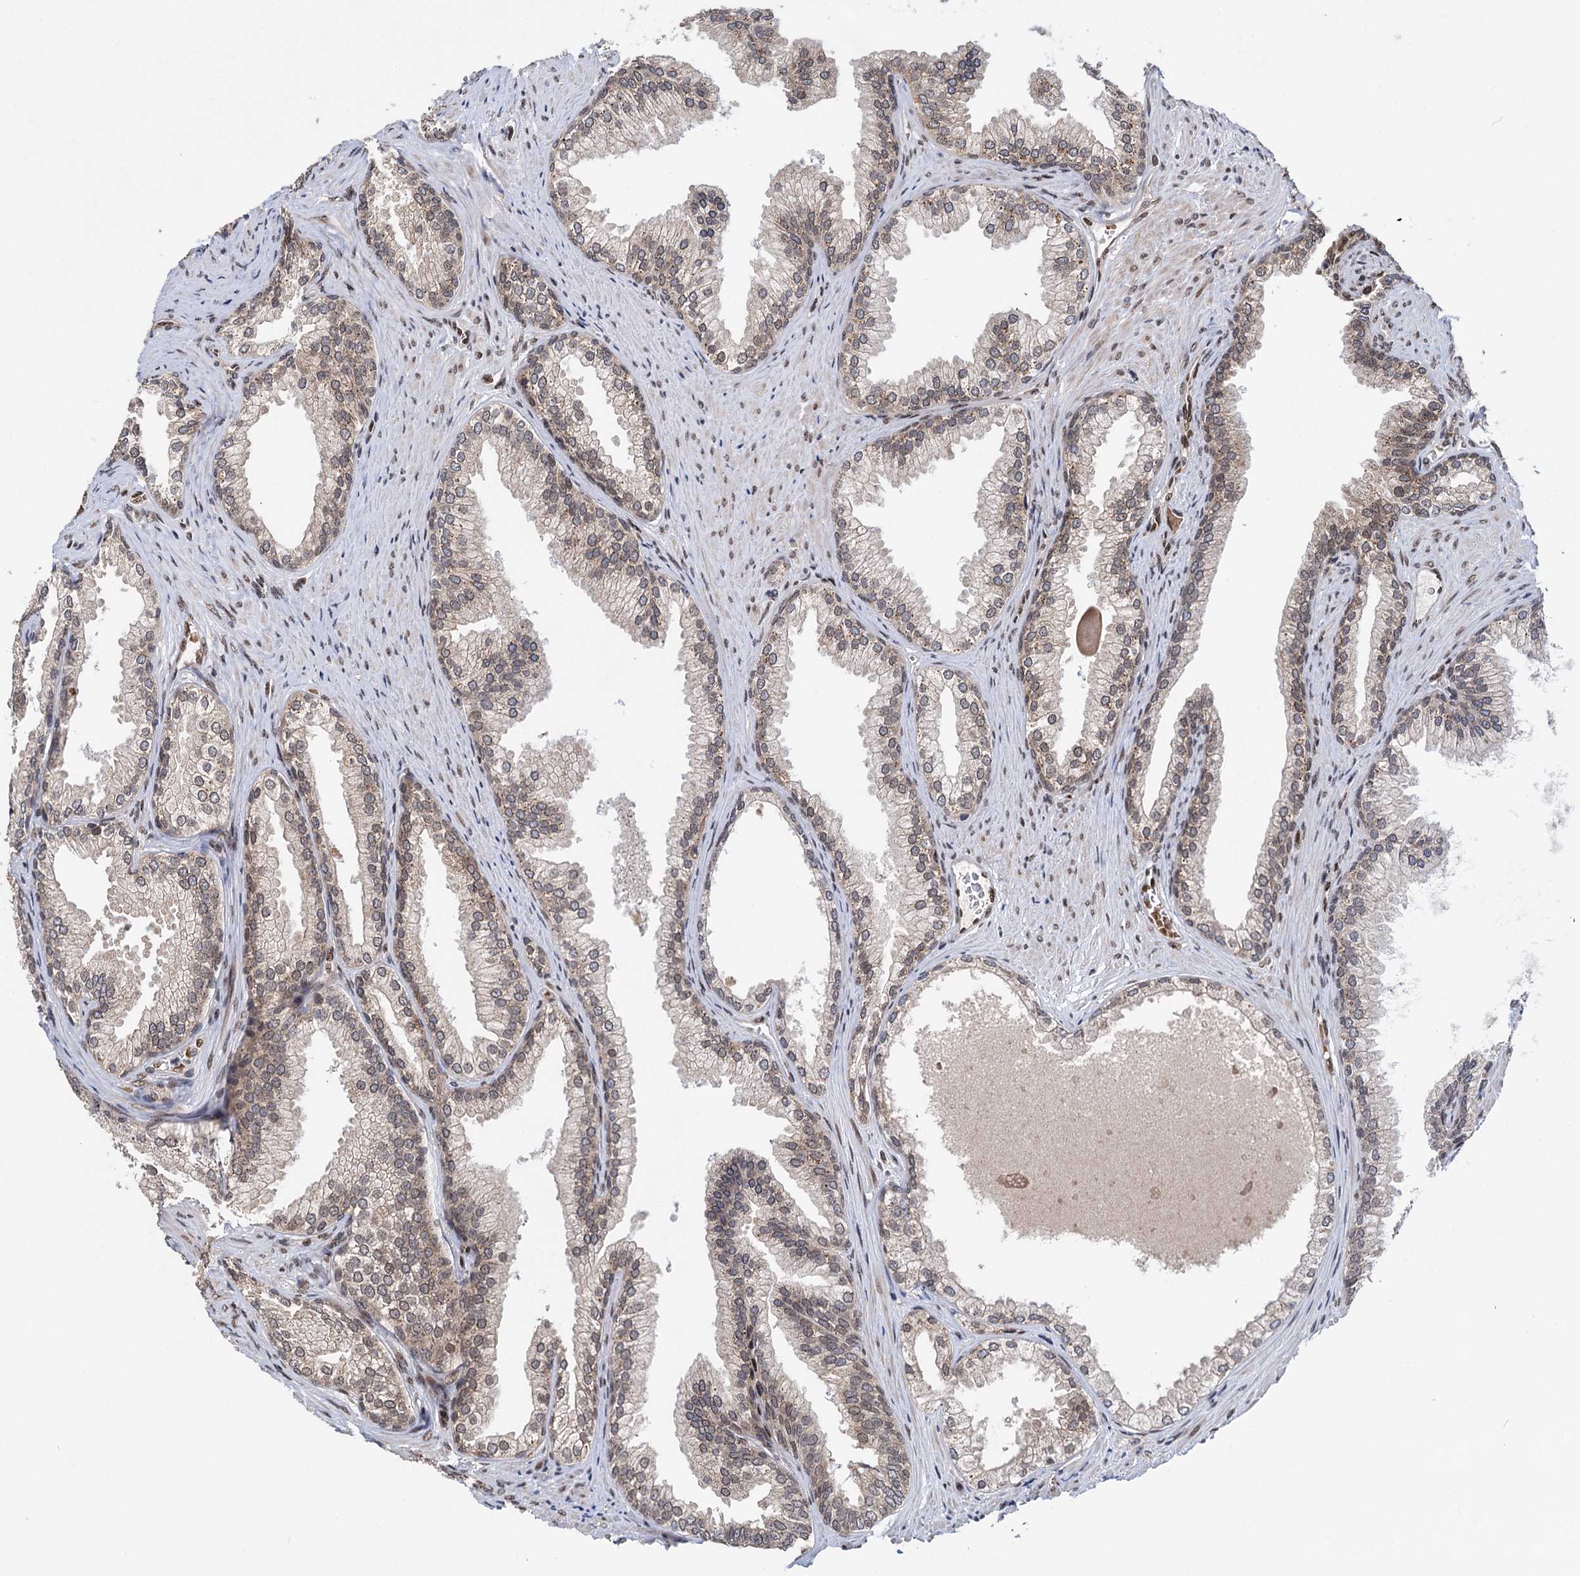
{"staining": {"intensity": "moderate", "quantity": "25%-75%", "location": "cytoplasmic/membranous,nuclear"}, "tissue": "prostate", "cell_type": "Glandular cells", "image_type": "normal", "snomed": [{"axis": "morphology", "description": "Normal tissue, NOS"}, {"axis": "topography", "description": "Prostate"}], "caption": "Unremarkable prostate displays moderate cytoplasmic/membranous,nuclear positivity in approximately 25%-75% of glandular cells.", "gene": "MESD", "patient": {"sex": "male", "age": 76}}